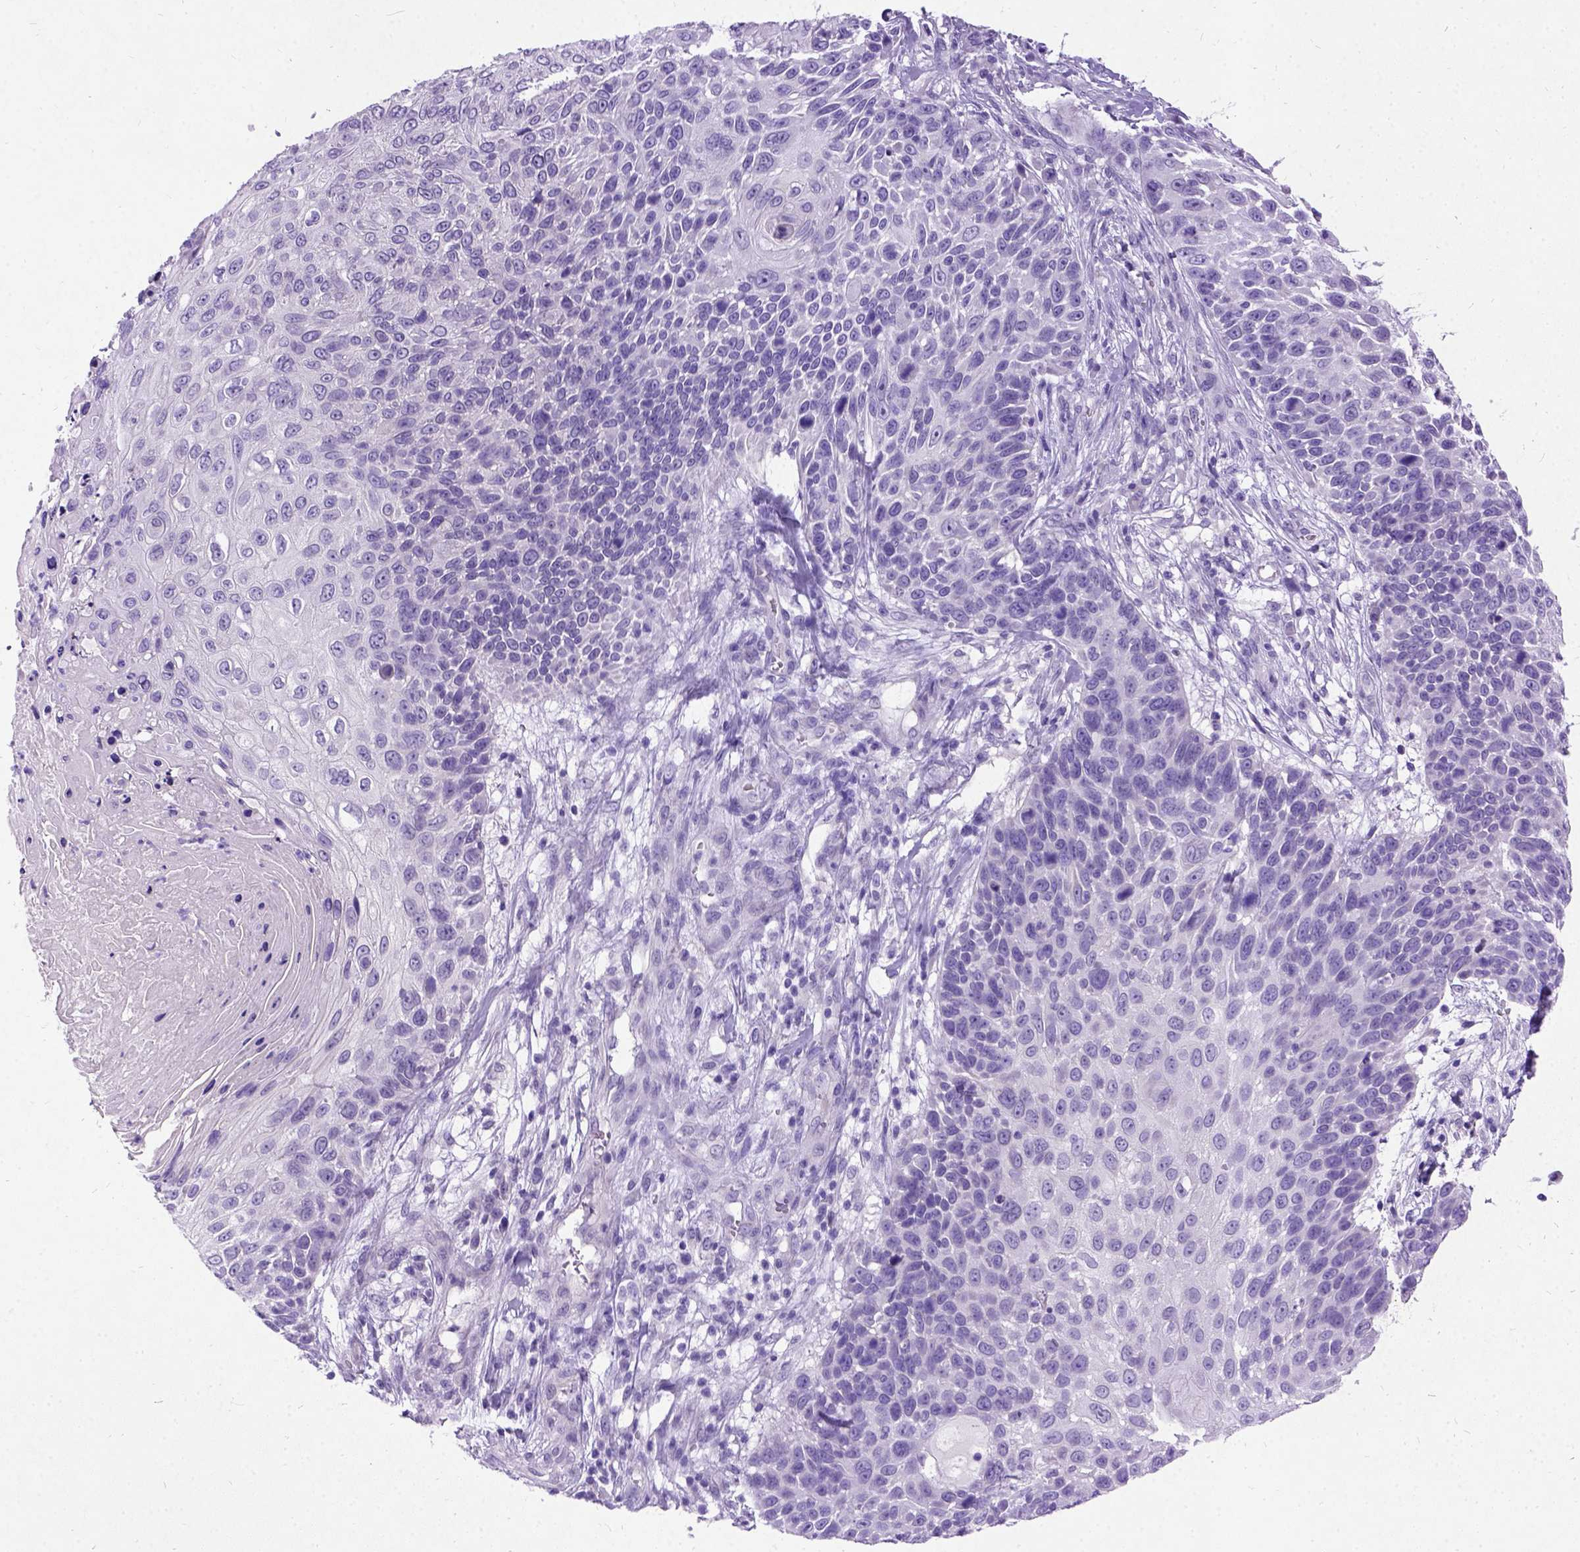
{"staining": {"intensity": "negative", "quantity": "none", "location": "none"}, "tissue": "skin cancer", "cell_type": "Tumor cells", "image_type": "cancer", "snomed": [{"axis": "morphology", "description": "Squamous cell carcinoma, NOS"}, {"axis": "topography", "description": "Skin"}], "caption": "Skin cancer was stained to show a protein in brown. There is no significant positivity in tumor cells.", "gene": "NEUROD4", "patient": {"sex": "male", "age": 92}}